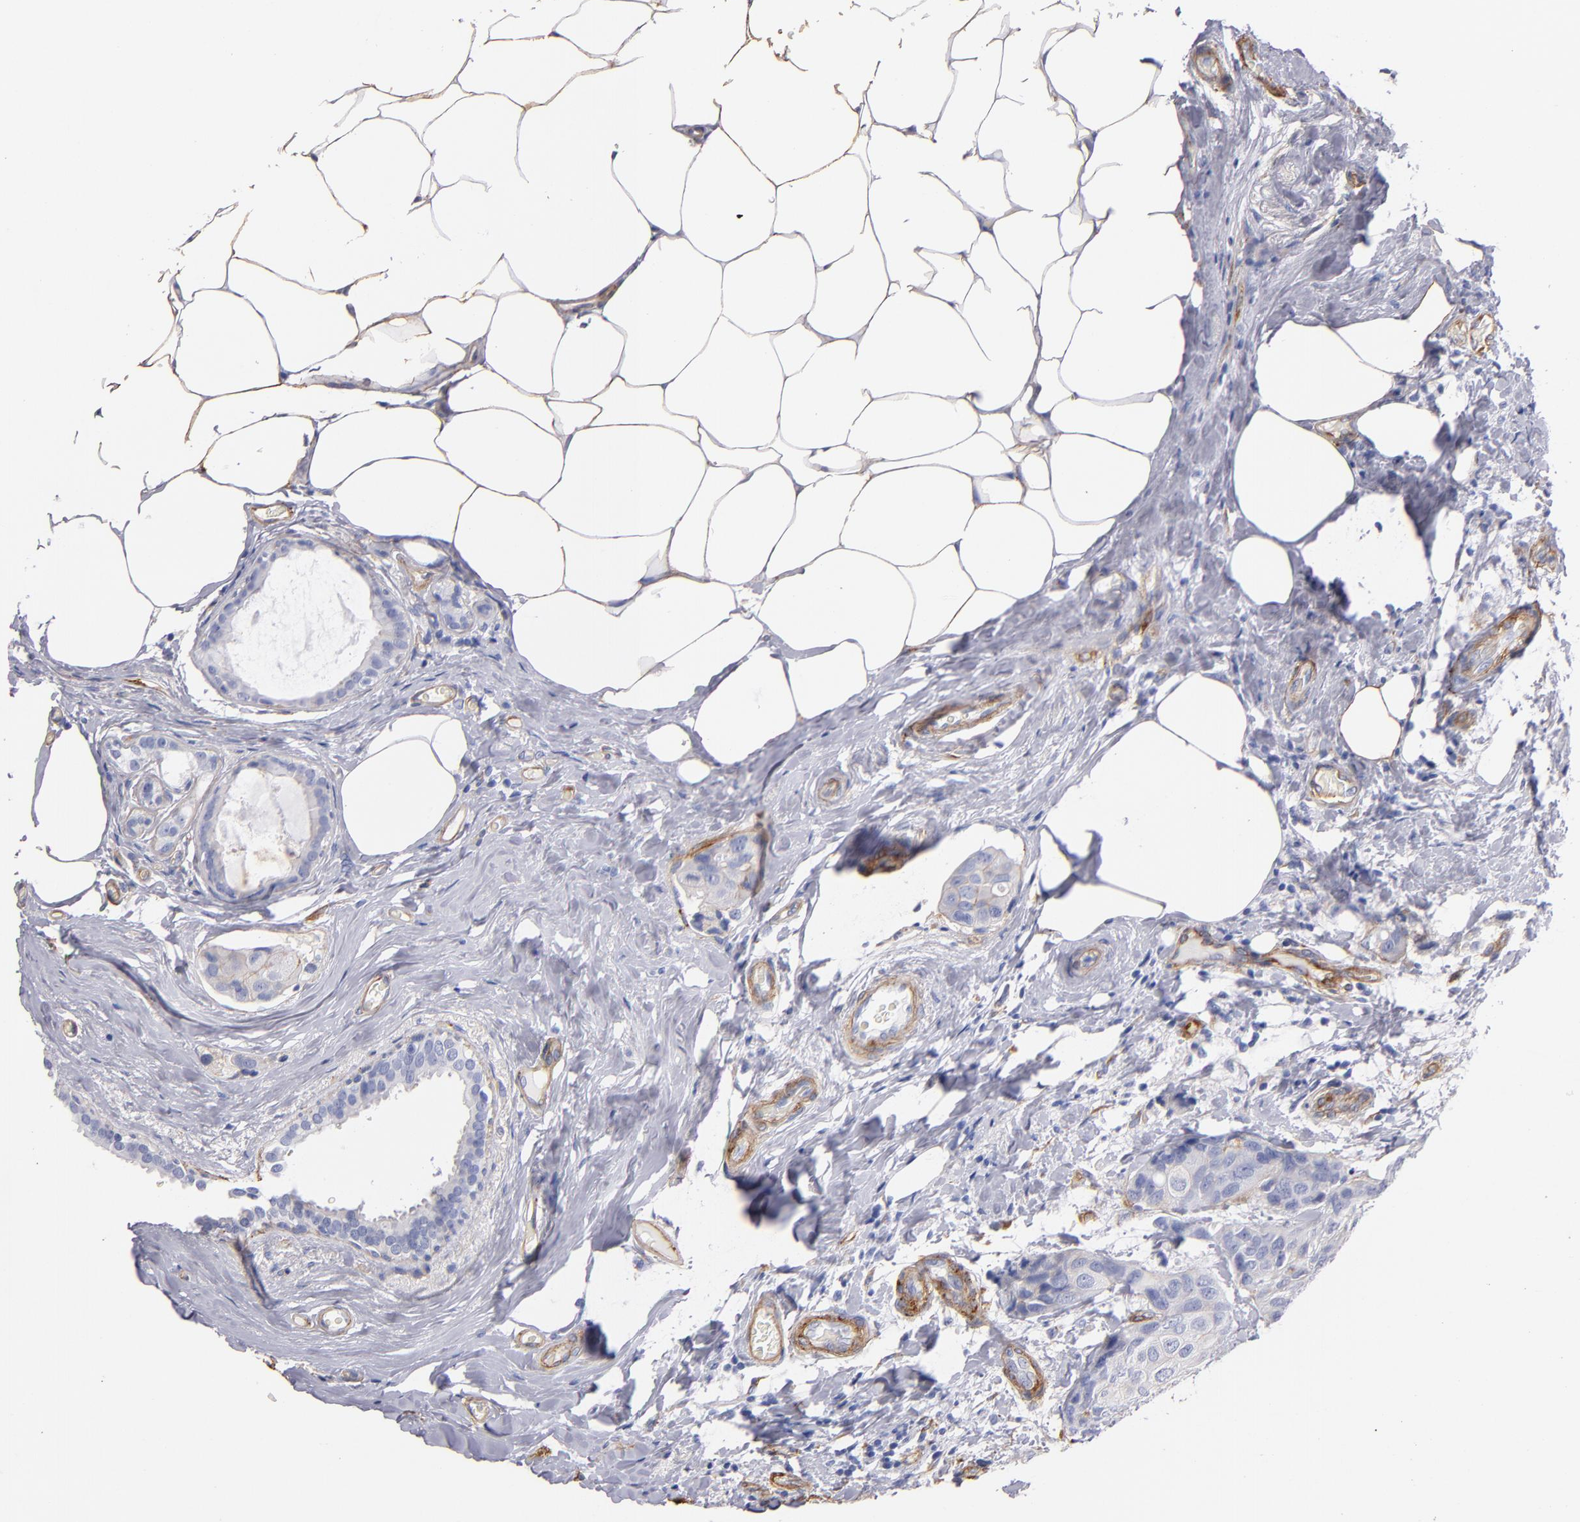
{"staining": {"intensity": "weak", "quantity": "<25%", "location": "cytoplasmic/membranous"}, "tissue": "breast cancer", "cell_type": "Tumor cells", "image_type": "cancer", "snomed": [{"axis": "morphology", "description": "Duct carcinoma"}, {"axis": "topography", "description": "Breast"}], "caption": "There is no significant staining in tumor cells of intraductal carcinoma (breast).", "gene": "LAMC1", "patient": {"sex": "female", "age": 68}}